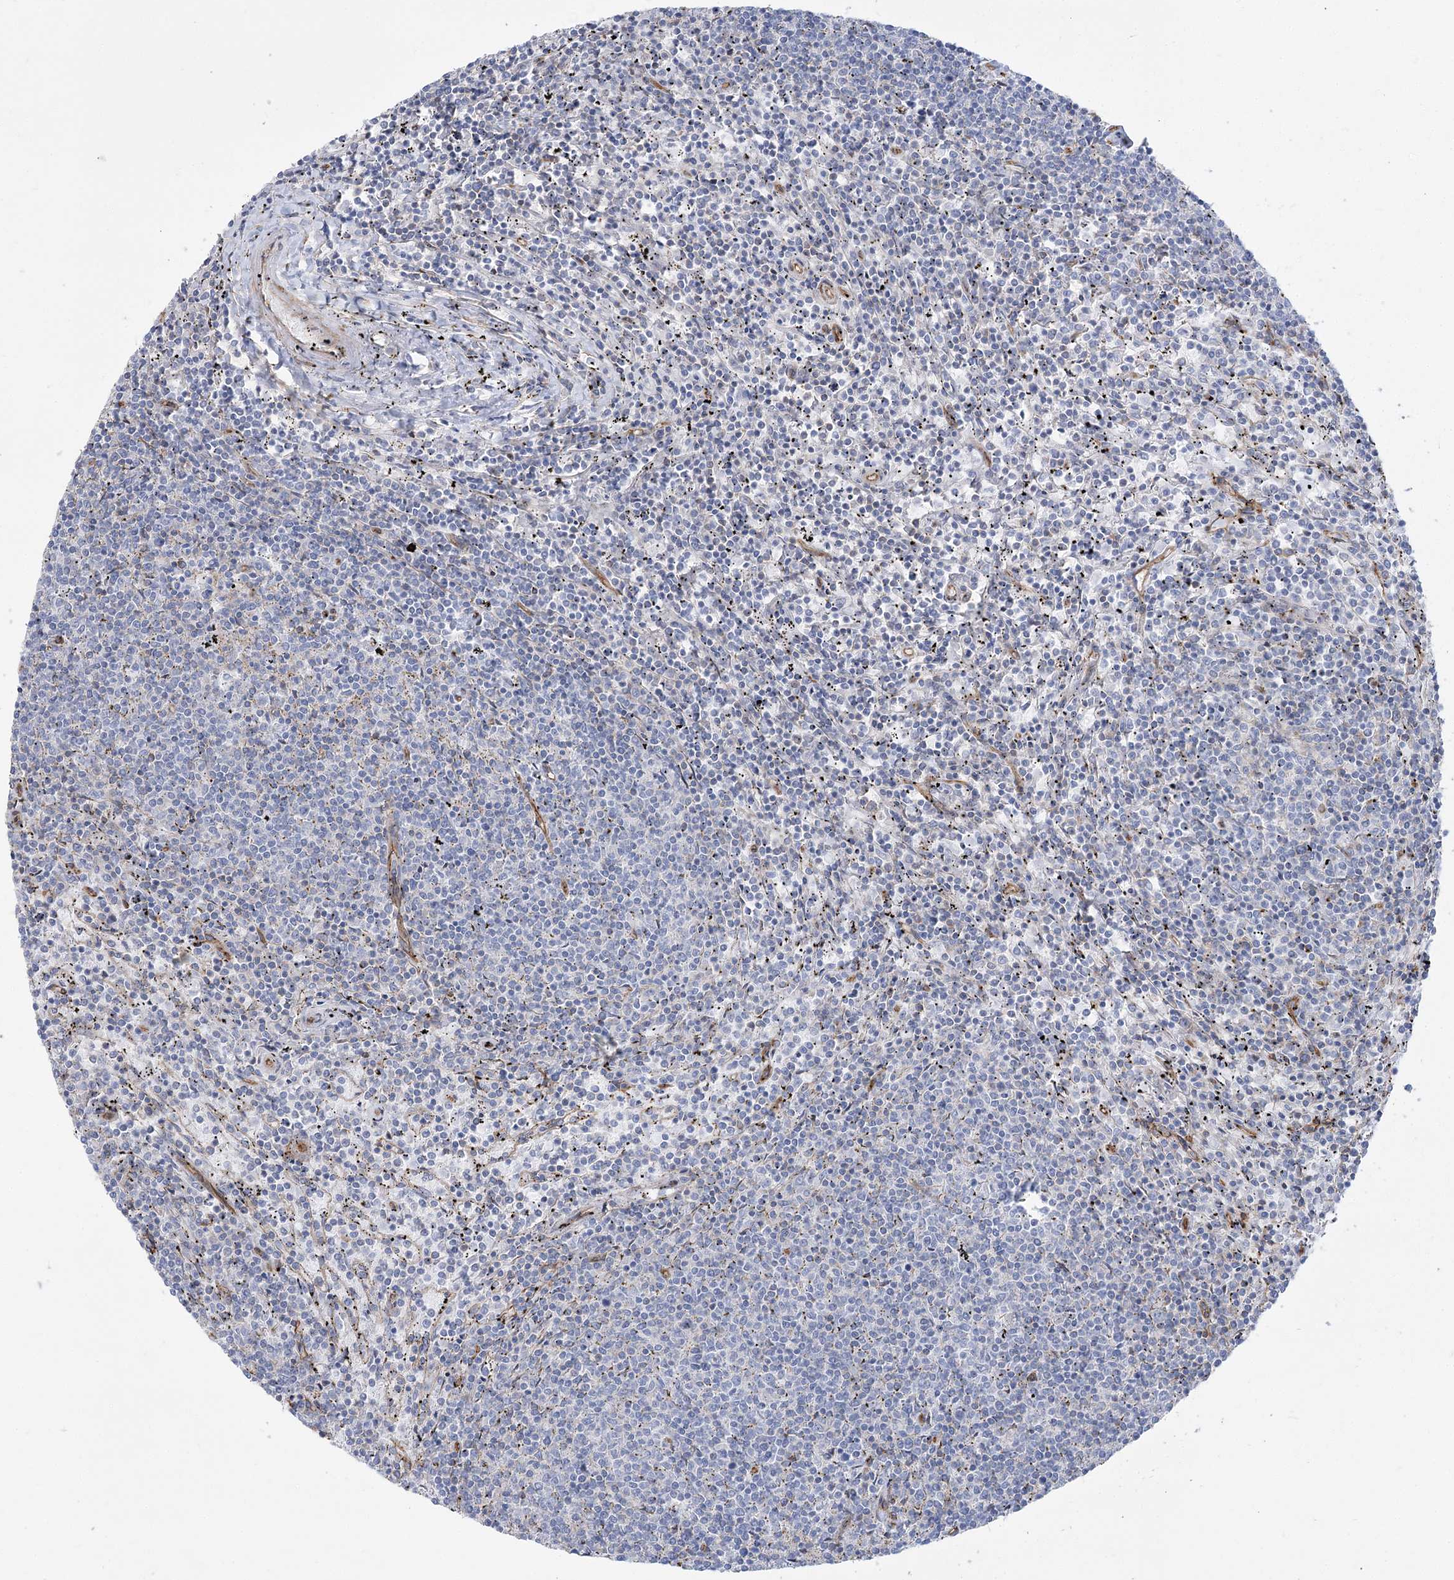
{"staining": {"intensity": "negative", "quantity": "none", "location": "none"}, "tissue": "lymphoma", "cell_type": "Tumor cells", "image_type": "cancer", "snomed": [{"axis": "morphology", "description": "Malignant lymphoma, non-Hodgkin's type, Low grade"}, {"axis": "topography", "description": "Spleen"}], "caption": "Image shows no significant protein positivity in tumor cells of lymphoma.", "gene": "PLEKHA5", "patient": {"sex": "female", "age": 50}}